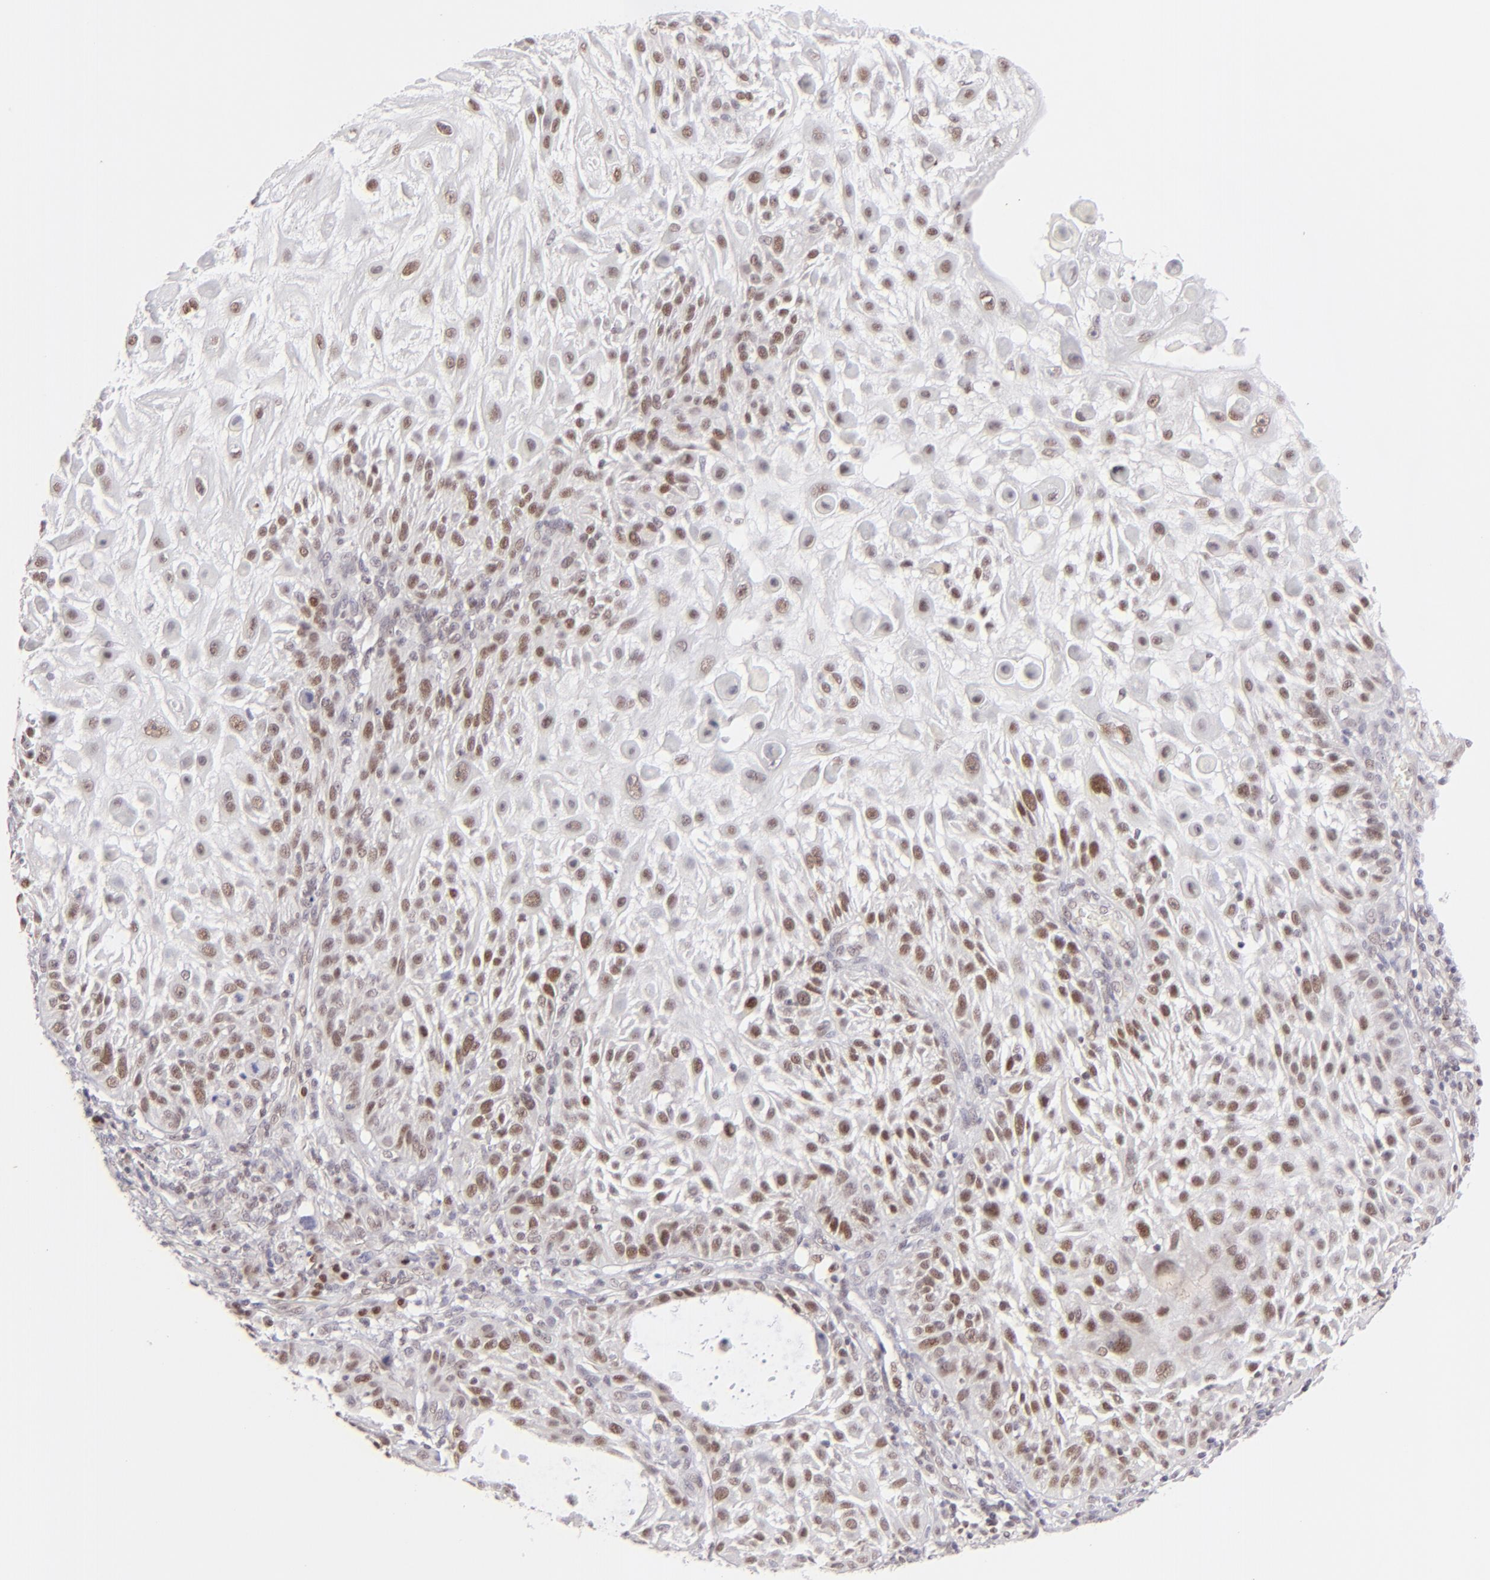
{"staining": {"intensity": "weak", "quantity": "<25%", "location": "nuclear"}, "tissue": "skin cancer", "cell_type": "Tumor cells", "image_type": "cancer", "snomed": [{"axis": "morphology", "description": "Squamous cell carcinoma, NOS"}, {"axis": "topography", "description": "Skin"}], "caption": "Image shows no significant protein staining in tumor cells of squamous cell carcinoma (skin).", "gene": "POU2F1", "patient": {"sex": "female", "age": 89}}